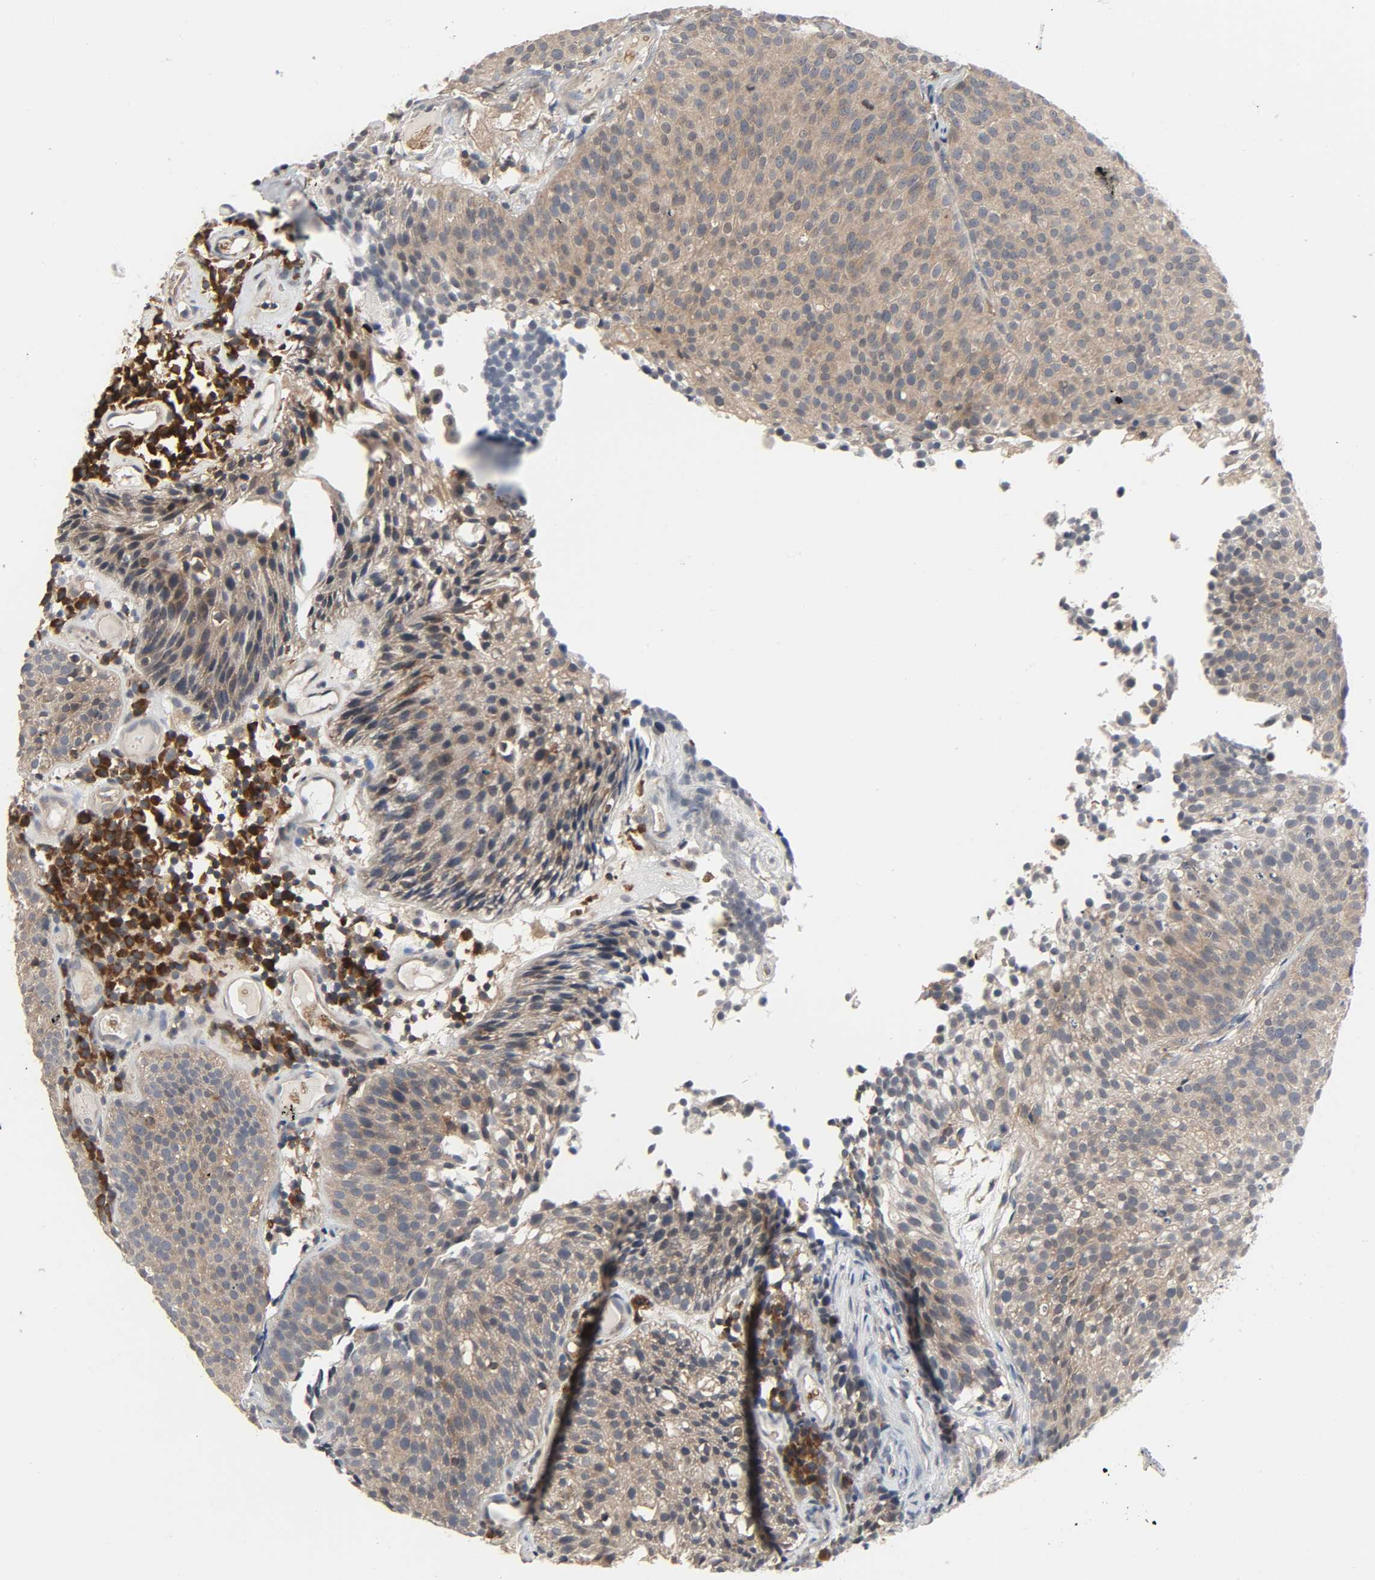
{"staining": {"intensity": "moderate", "quantity": ">75%", "location": "cytoplasmic/membranous"}, "tissue": "urothelial cancer", "cell_type": "Tumor cells", "image_type": "cancer", "snomed": [{"axis": "morphology", "description": "Urothelial carcinoma, Low grade"}, {"axis": "topography", "description": "Urinary bladder"}], "caption": "Protein expression by immunohistochemistry (IHC) demonstrates moderate cytoplasmic/membranous staining in about >75% of tumor cells in low-grade urothelial carcinoma. The staining was performed using DAB, with brown indicating positive protein expression. Nuclei are stained blue with hematoxylin.", "gene": "PLEKHA2", "patient": {"sex": "male", "age": 85}}